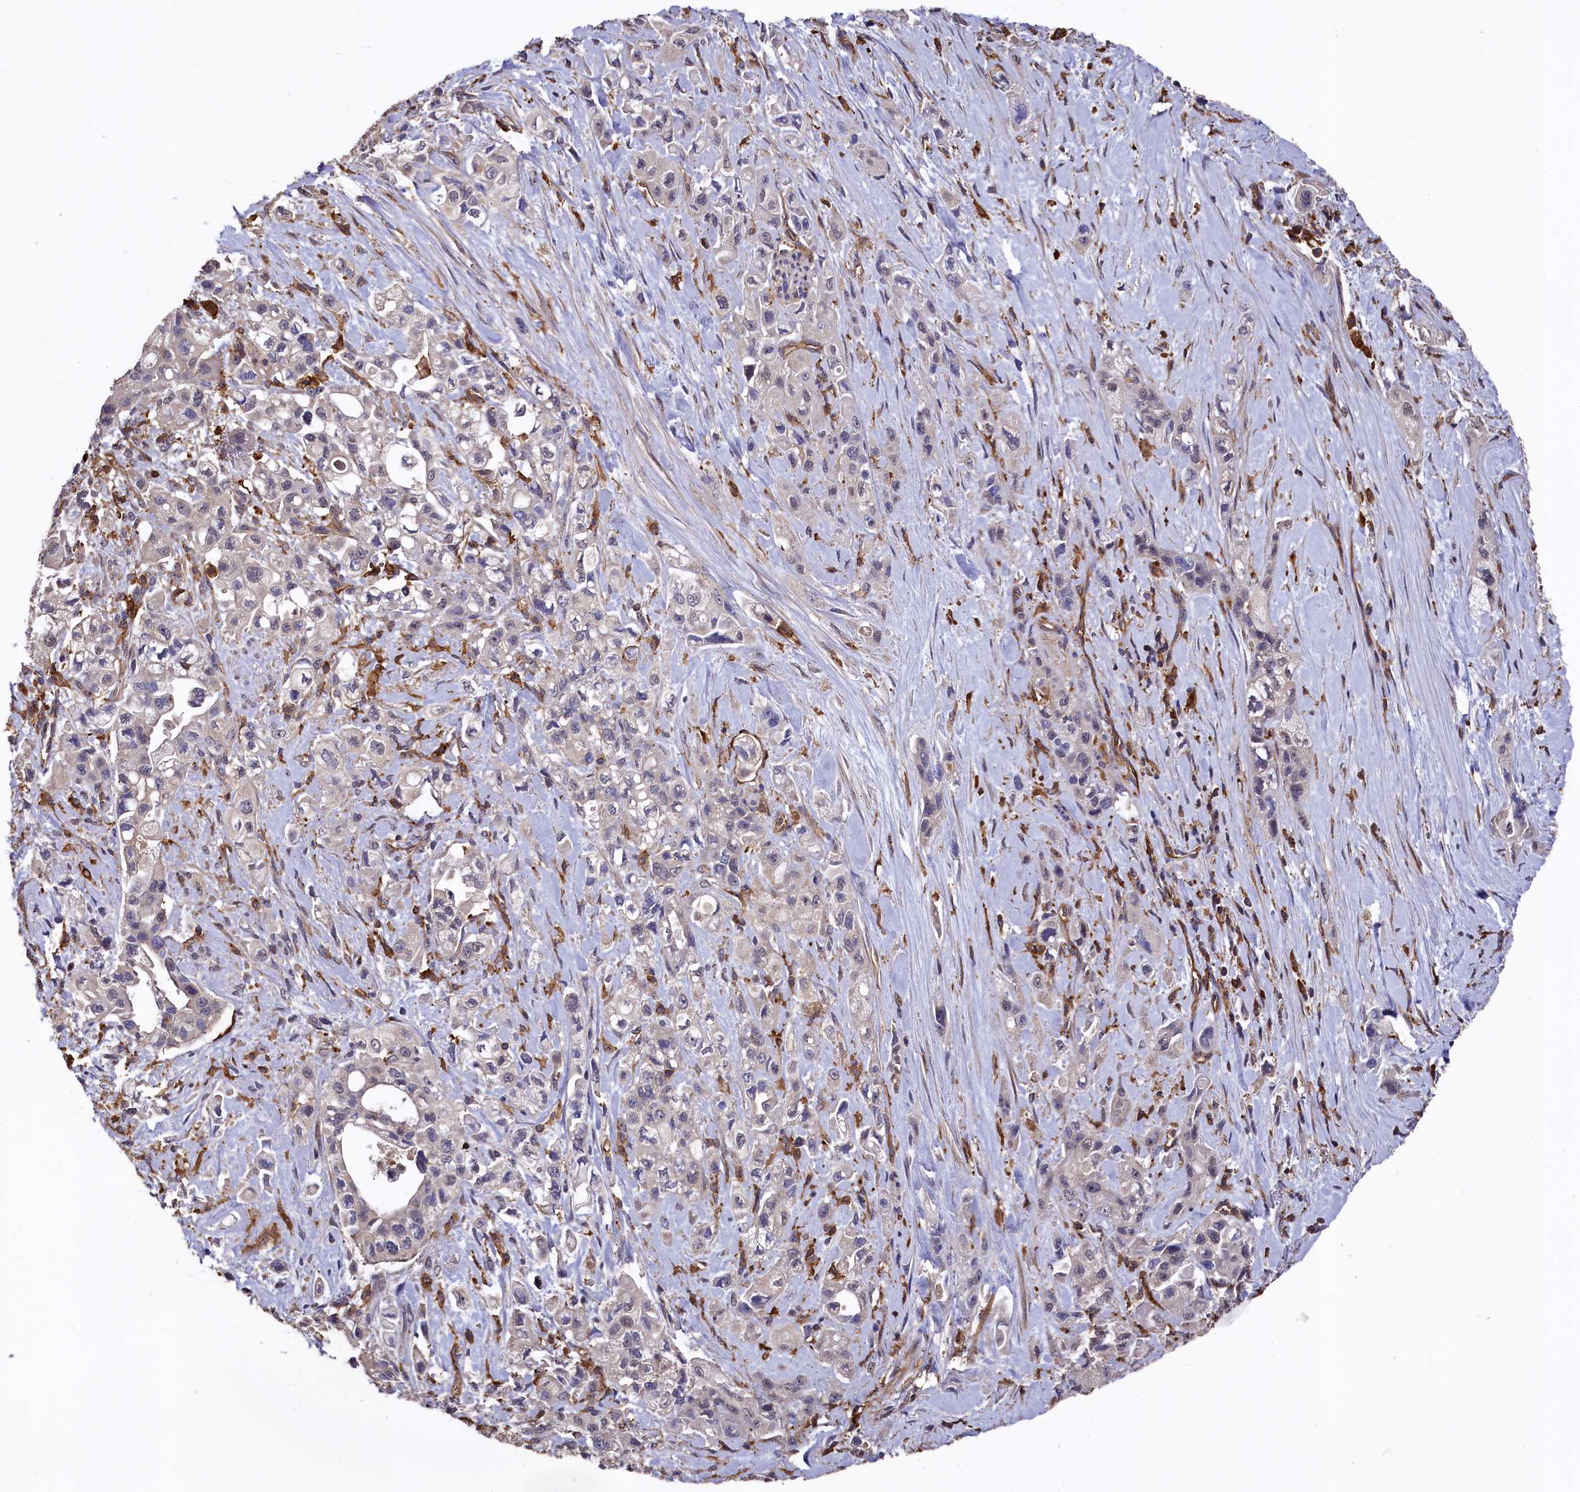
{"staining": {"intensity": "weak", "quantity": "<25%", "location": "cytoplasmic/membranous"}, "tissue": "pancreatic cancer", "cell_type": "Tumor cells", "image_type": "cancer", "snomed": [{"axis": "morphology", "description": "Adenocarcinoma, NOS"}, {"axis": "topography", "description": "Pancreas"}], "caption": "A high-resolution image shows IHC staining of pancreatic adenocarcinoma, which shows no significant positivity in tumor cells. (DAB (3,3'-diaminobenzidine) IHC, high magnification).", "gene": "PLEKHO2", "patient": {"sex": "female", "age": 66}}